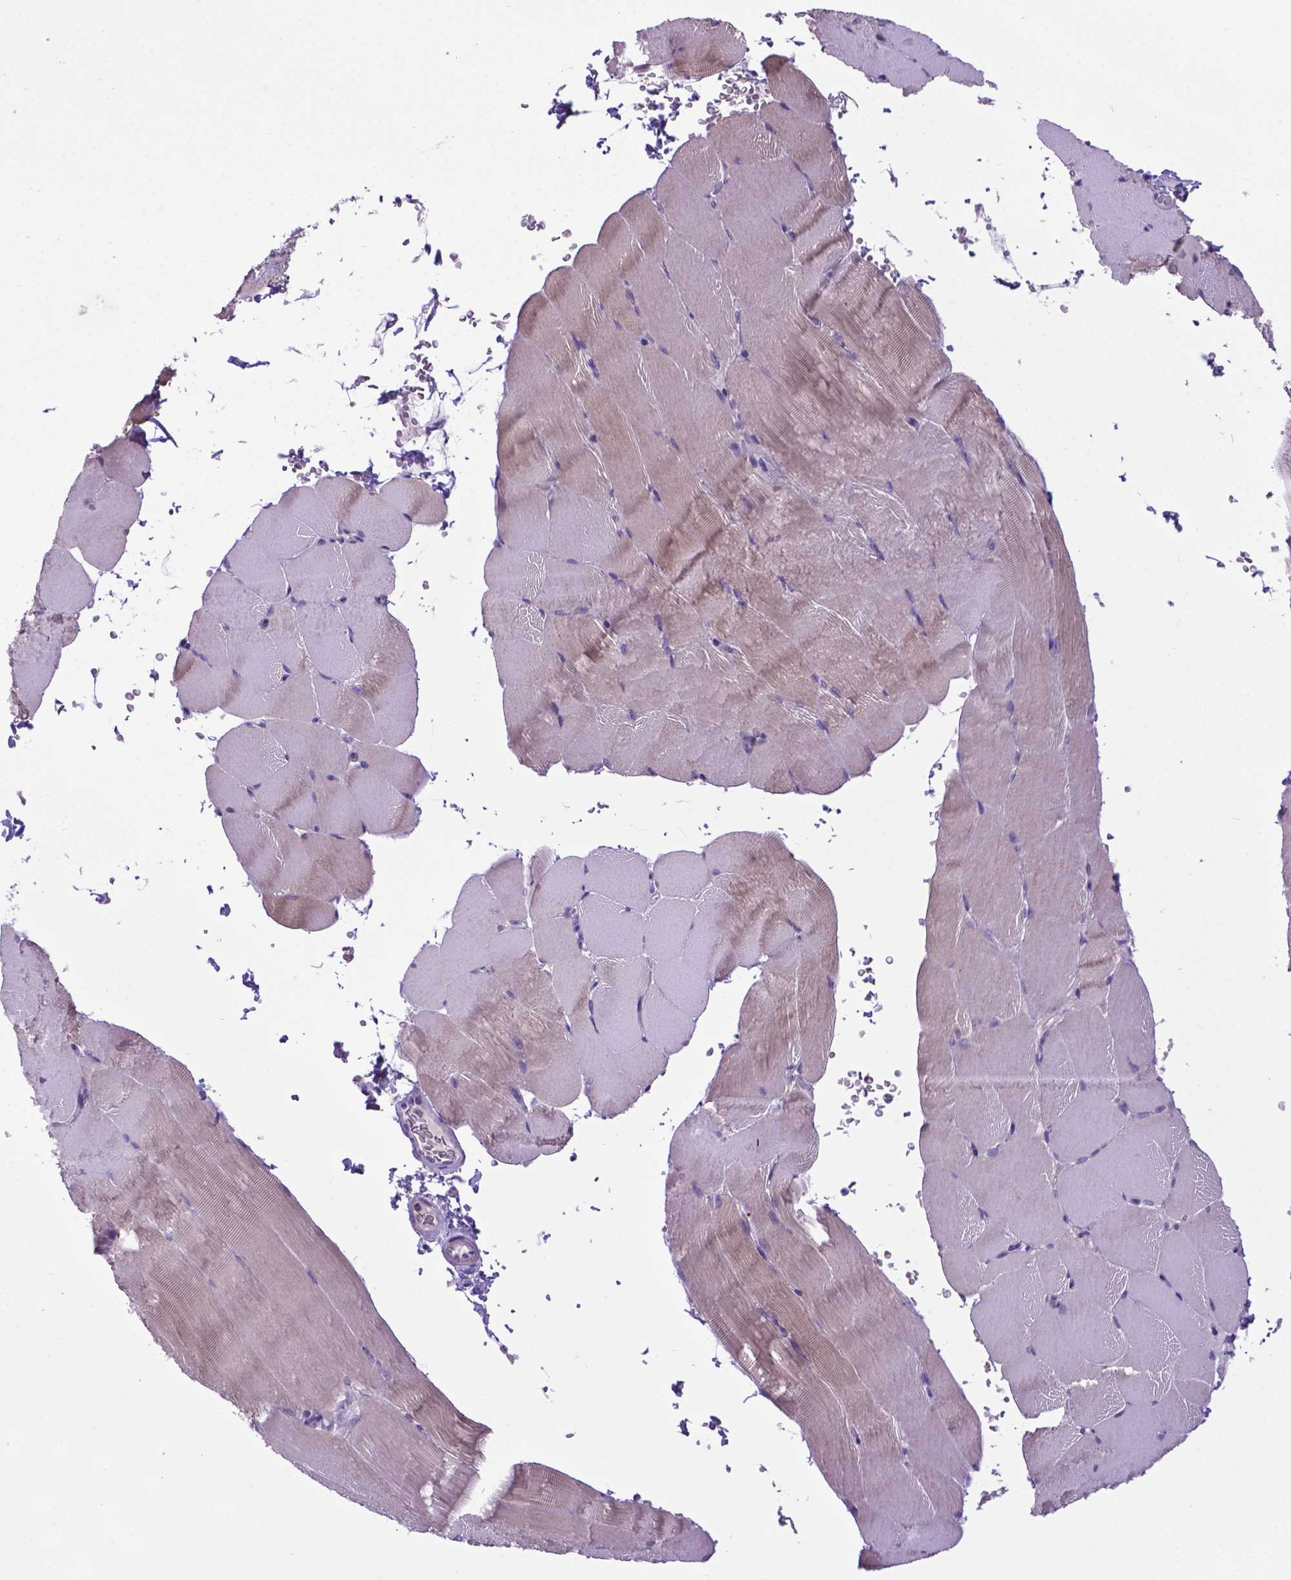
{"staining": {"intensity": "moderate", "quantity": "<25%", "location": "cytoplasmic/membranous"}, "tissue": "skeletal muscle", "cell_type": "Myocytes", "image_type": "normal", "snomed": [{"axis": "morphology", "description": "Normal tissue, NOS"}, {"axis": "topography", "description": "Skeletal muscle"}], "caption": "A brown stain highlights moderate cytoplasmic/membranous expression of a protein in myocytes of benign skeletal muscle.", "gene": "ADRA2B", "patient": {"sex": "female", "age": 37}}